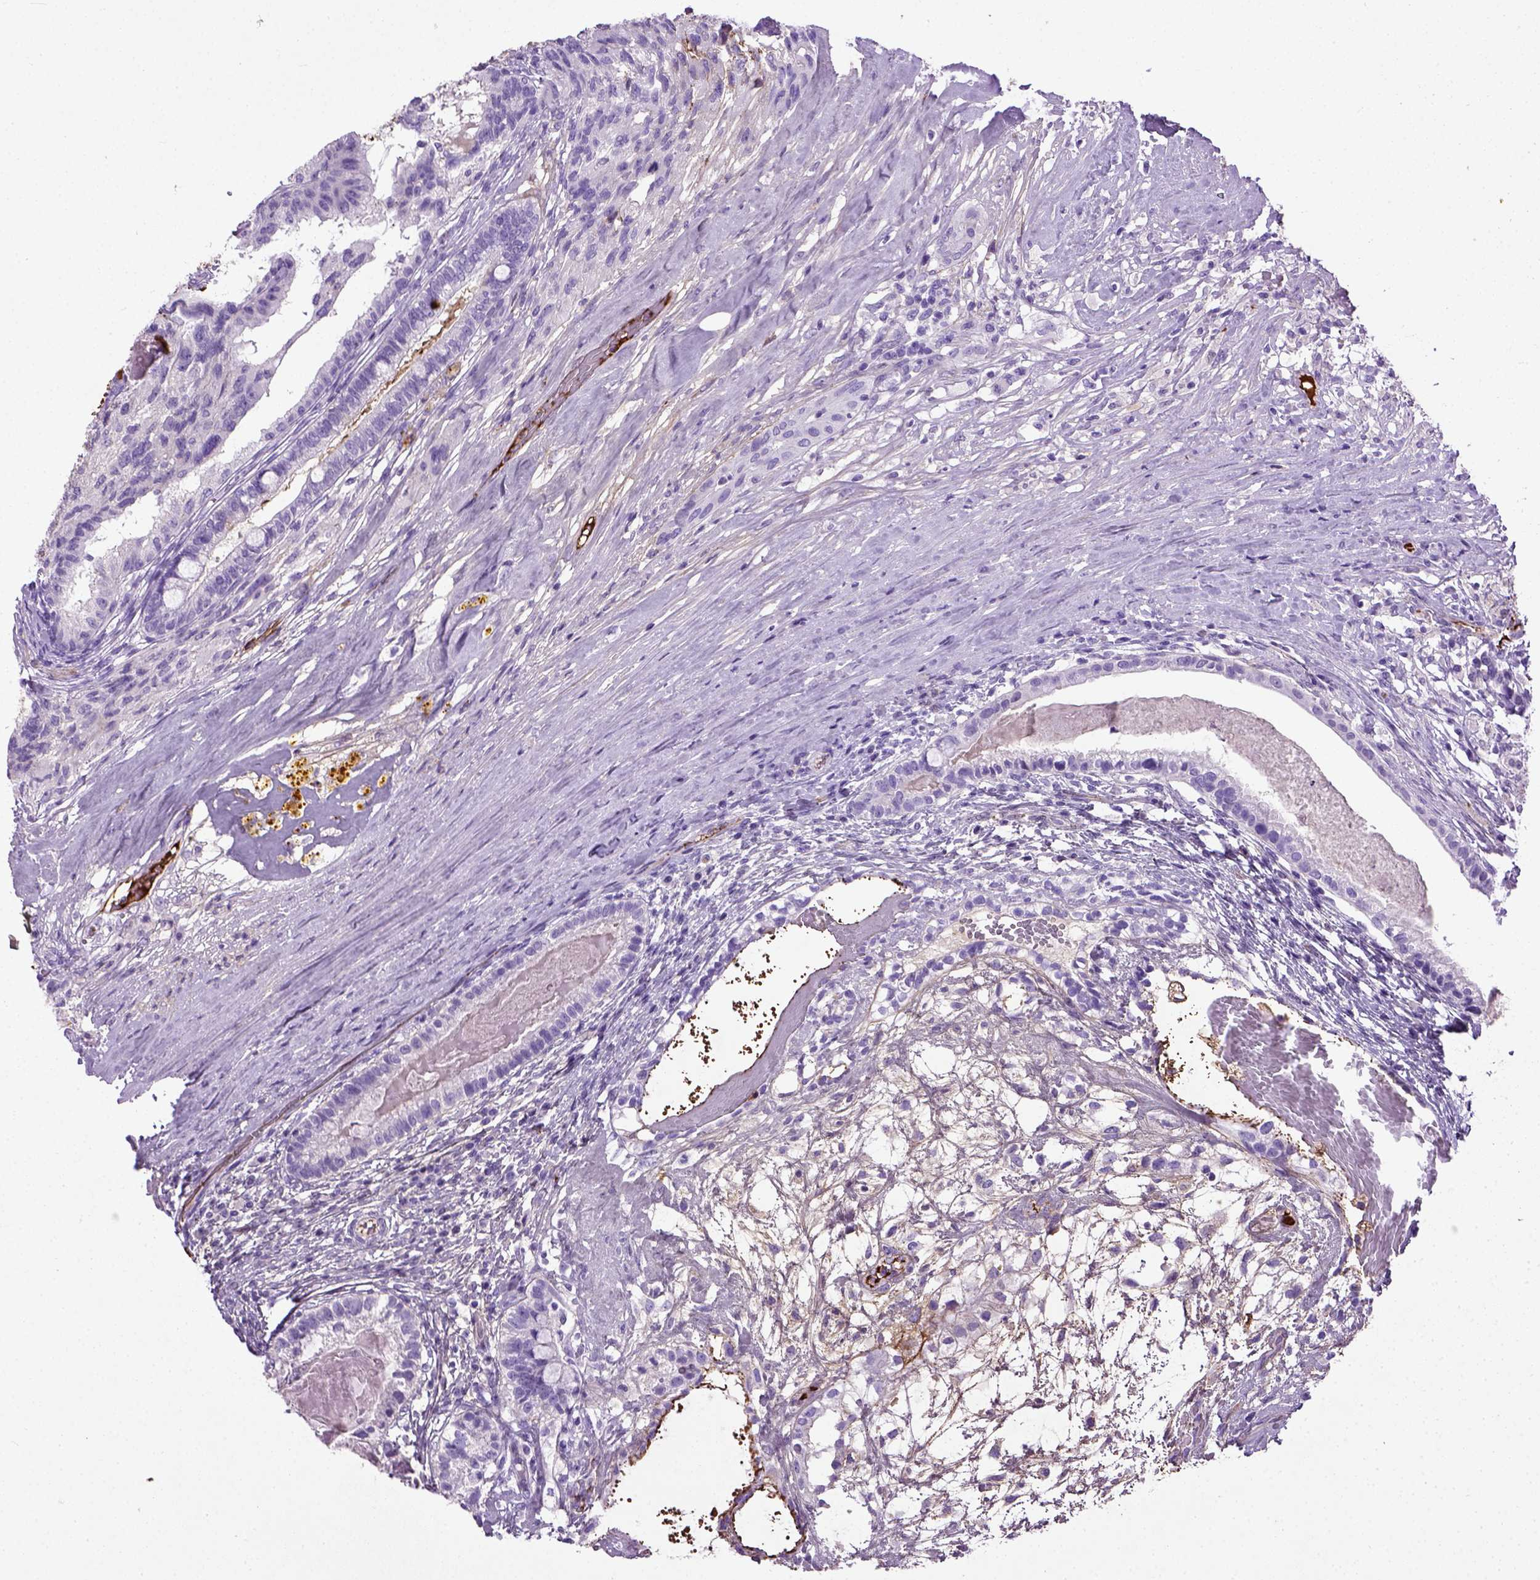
{"staining": {"intensity": "negative", "quantity": "none", "location": "none"}, "tissue": "testis cancer", "cell_type": "Tumor cells", "image_type": "cancer", "snomed": [{"axis": "morphology", "description": "Seminoma, NOS"}, {"axis": "morphology", "description": "Carcinoma, Embryonal, NOS"}, {"axis": "topography", "description": "Testis"}], "caption": "Testis embryonal carcinoma was stained to show a protein in brown. There is no significant positivity in tumor cells.", "gene": "ADAMTS8", "patient": {"sex": "male", "age": 41}}